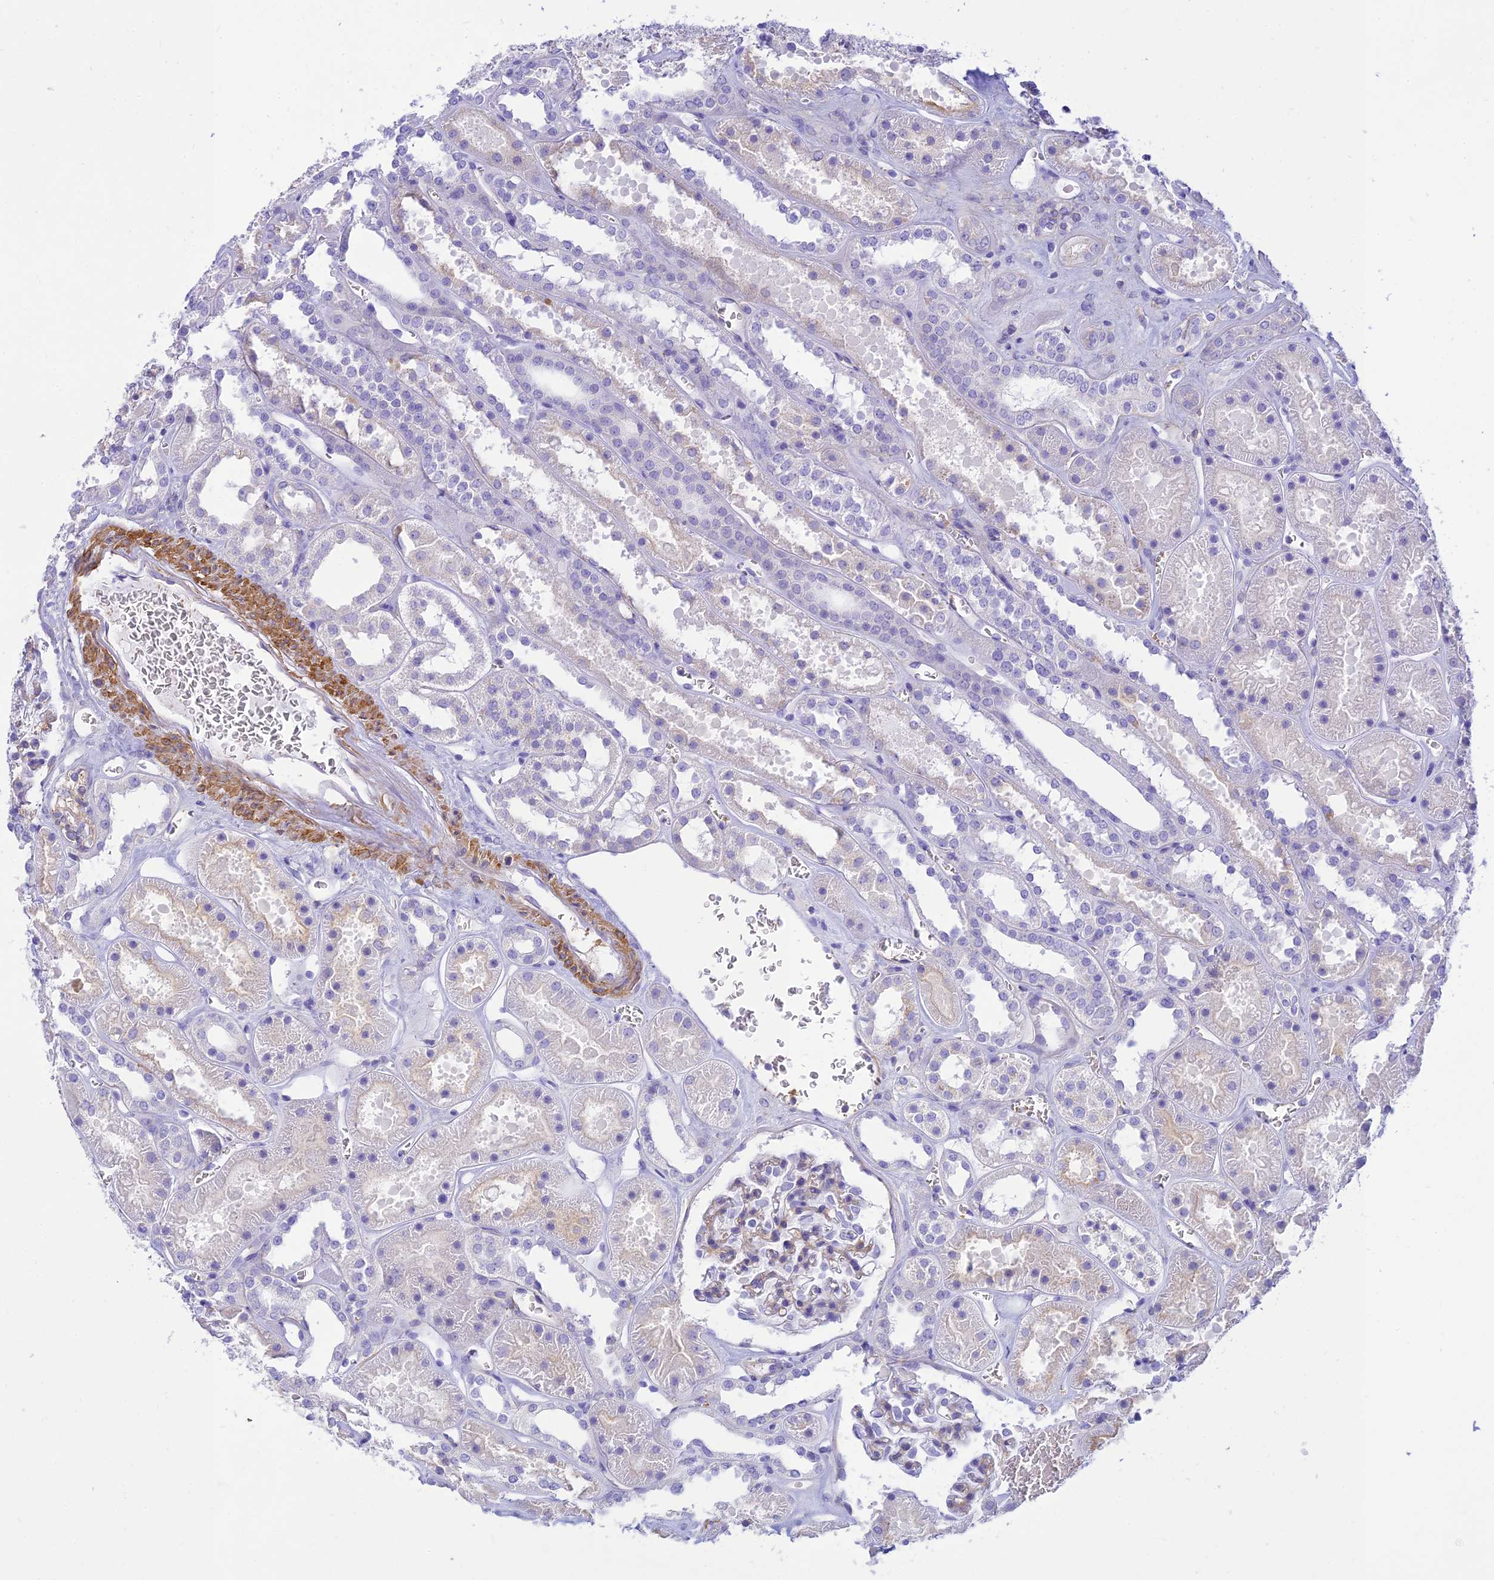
{"staining": {"intensity": "weak", "quantity": "<25%", "location": "cytoplasmic/membranous"}, "tissue": "kidney", "cell_type": "Cells in glomeruli", "image_type": "normal", "snomed": [{"axis": "morphology", "description": "Normal tissue, NOS"}, {"axis": "topography", "description": "Kidney"}], "caption": "DAB immunohistochemical staining of benign human kidney demonstrates no significant staining in cells in glomeruli. (Stains: DAB (3,3'-diaminobenzidine) IHC with hematoxylin counter stain, Microscopy: brightfield microscopy at high magnification).", "gene": "FBXW4", "patient": {"sex": "female", "age": 41}}